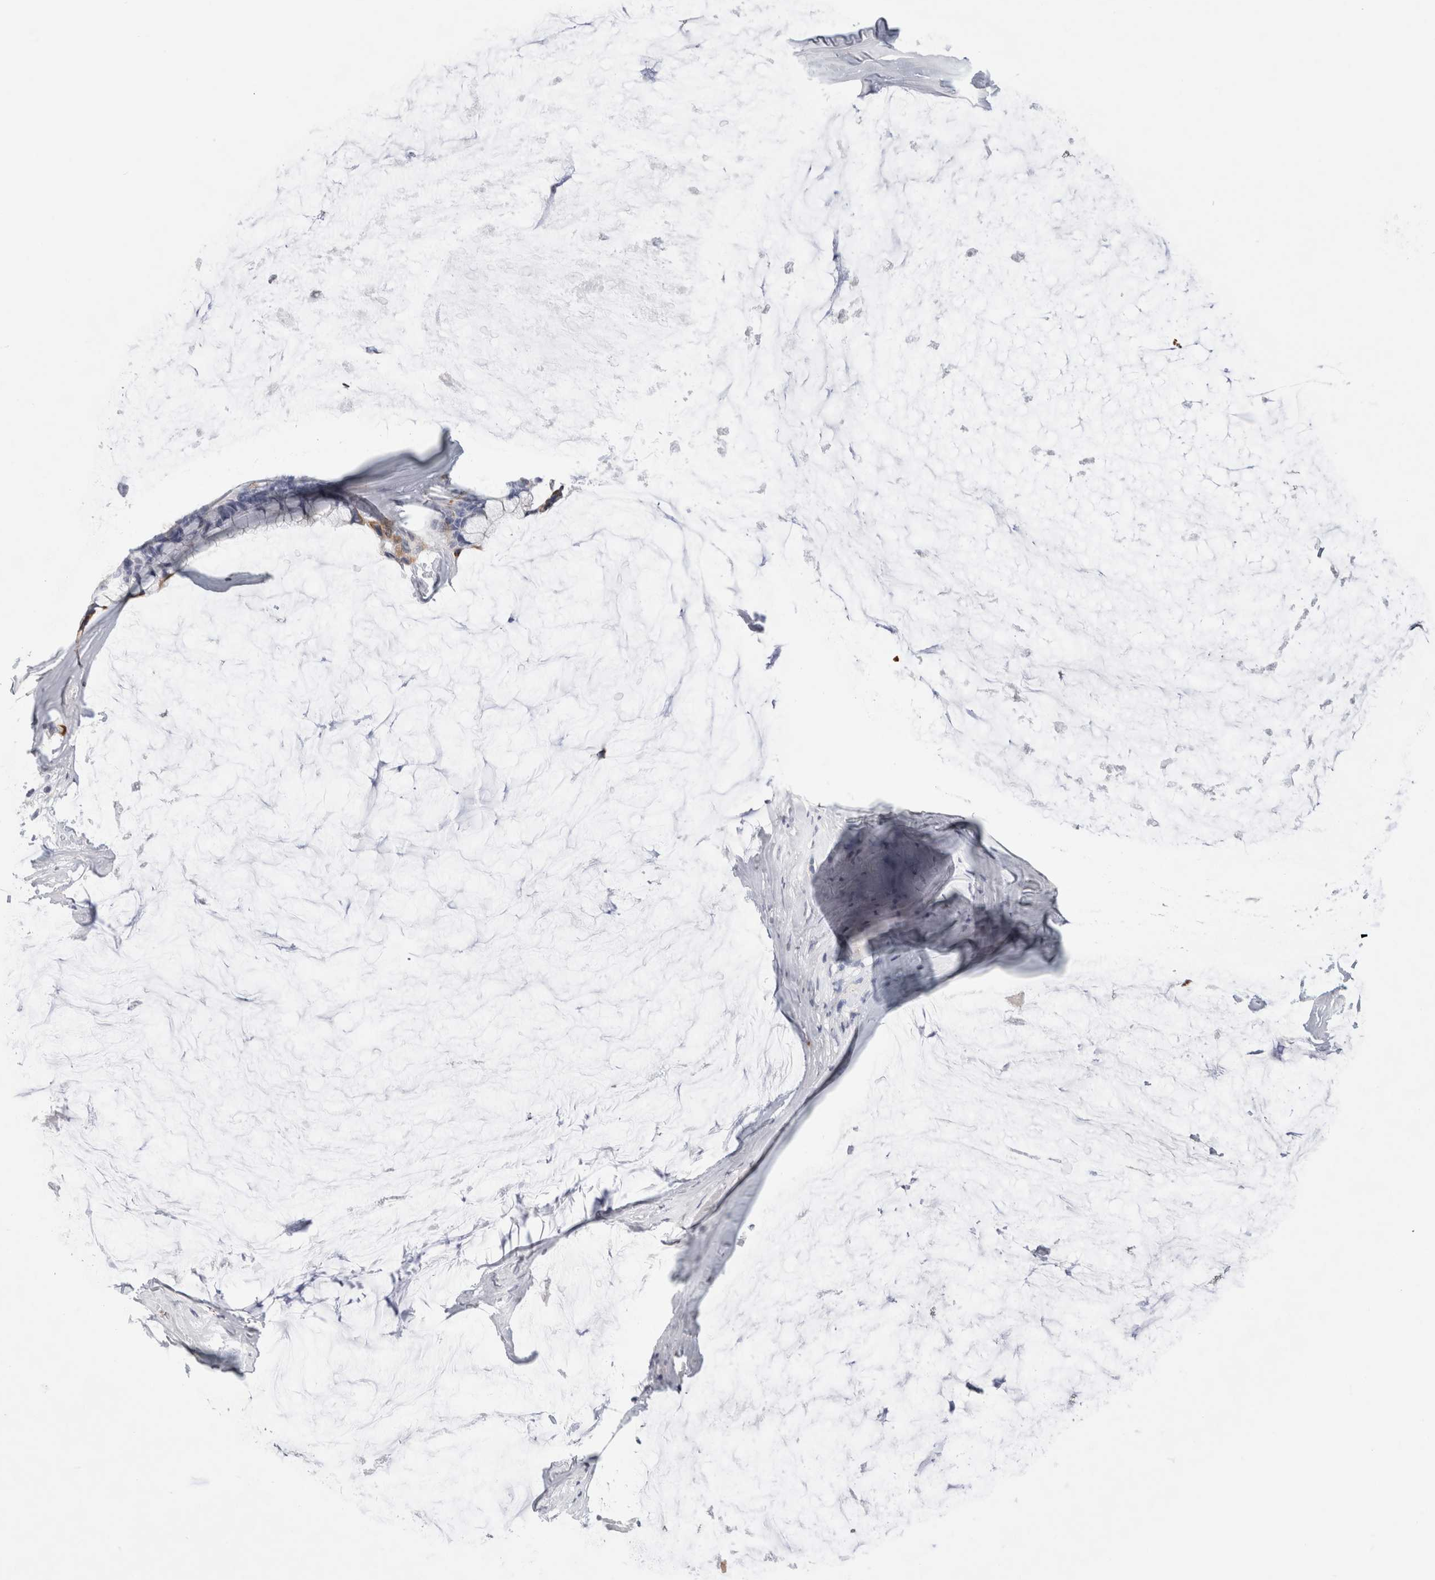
{"staining": {"intensity": "weak", "quantity": "<25%", "location": "cytoplasmic/membranous"}, "tissue": "ovarian cancer", "cell_type": "Tumor cells", "image_type": "cancer", "snomed": [{"axis": "morphology", "description": "Cystadenocarcinoma, mucinous, NOS"}, {"axis": "topography", "description": "Ovary"}], "caption": "An immunohistochemistry (IHC) photomicrograph of ovarian cancer is shown. There is no staining in tumor cells of ovarian cancer.", "gene": "GAA", "patient": {"sex": "female", "age": 39}}